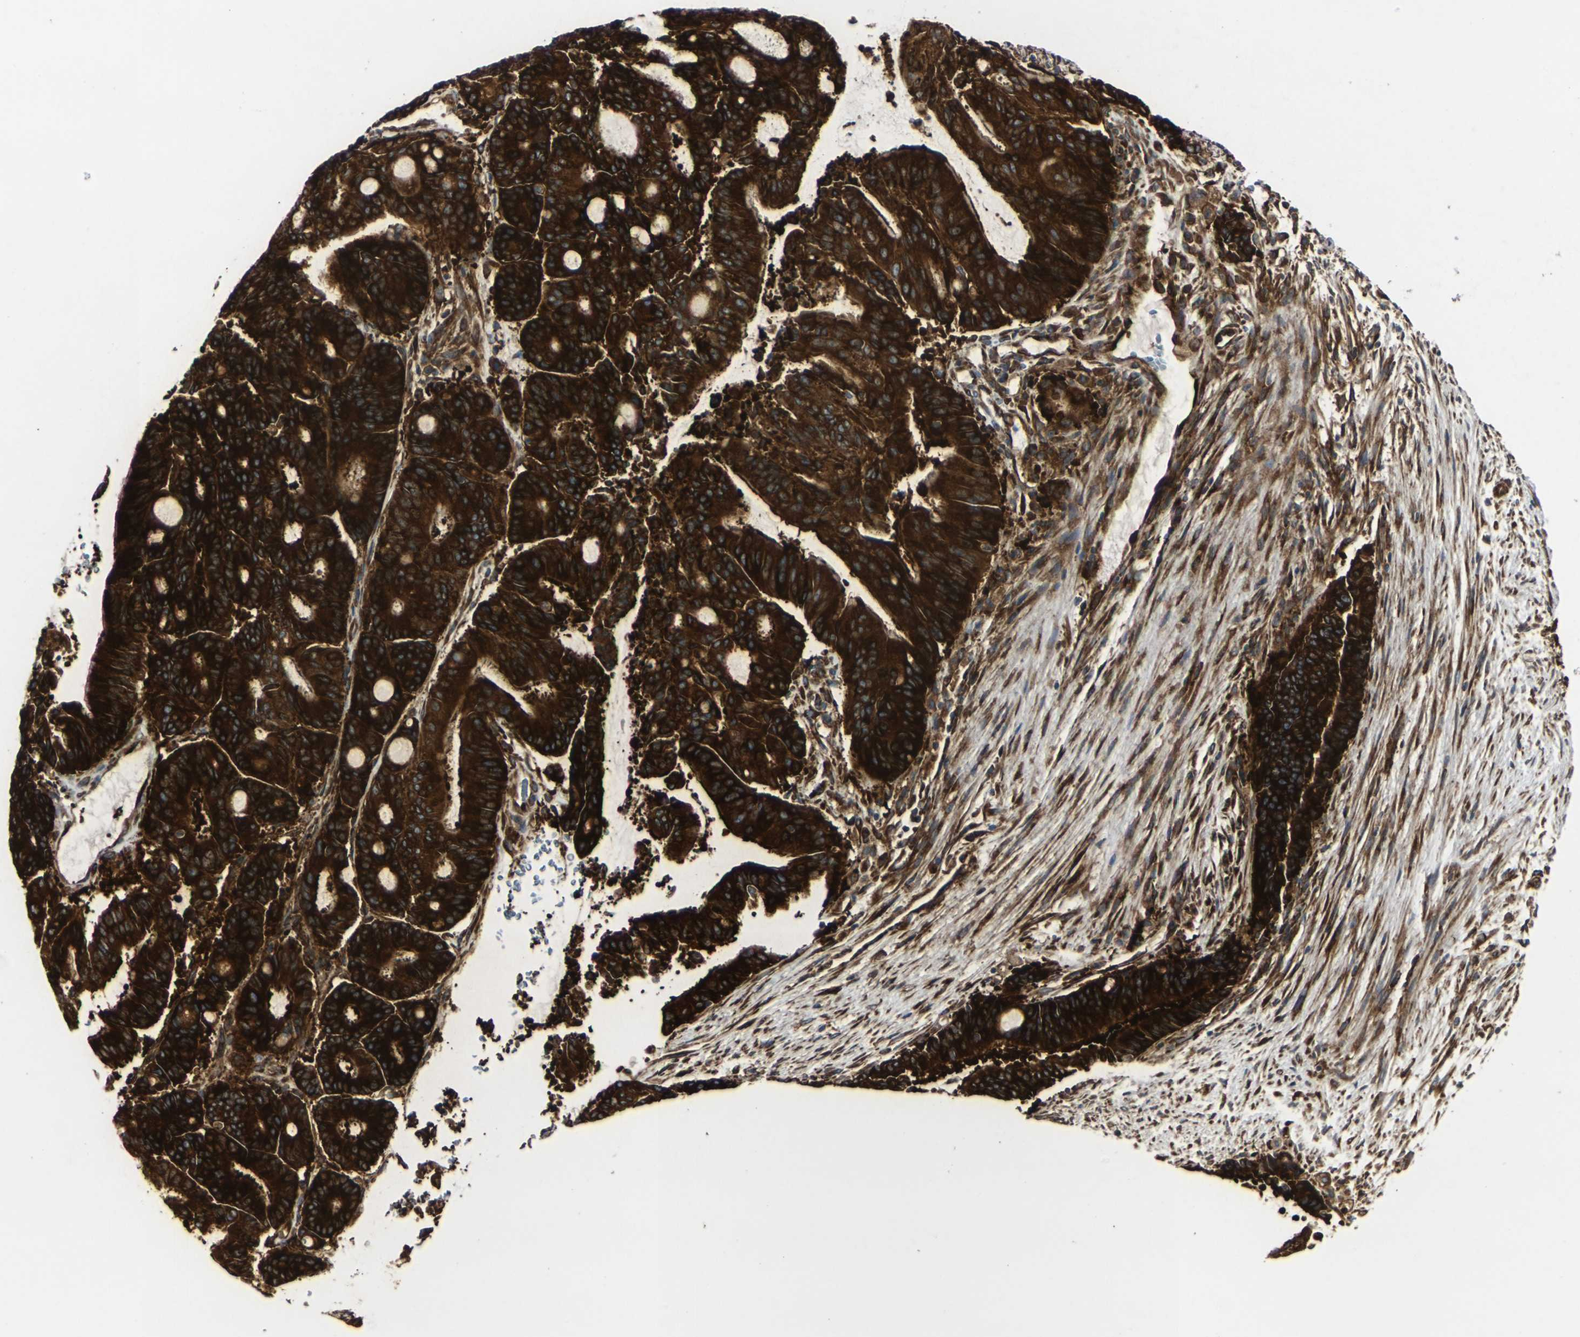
{"staining": {"intensity": "strong", "quantity": ">75%", "location": "cytoplasmic/membranous"}, "tissue": "liver cancer", "cell_type": "Tumor cells", "image_type": "cancer", "snomed": [{"axis": "morphology", "description": "Cholangiocarcinoma"}, {"axis": "topography", "description": "Liver"}], "caption": "Liver cancer (cholangiocarcinoma) stained with a protein marker shows strong staining in tumor cells.", "gene": "MARCHF2", "patient": {"sex": "female", "age": 73}}